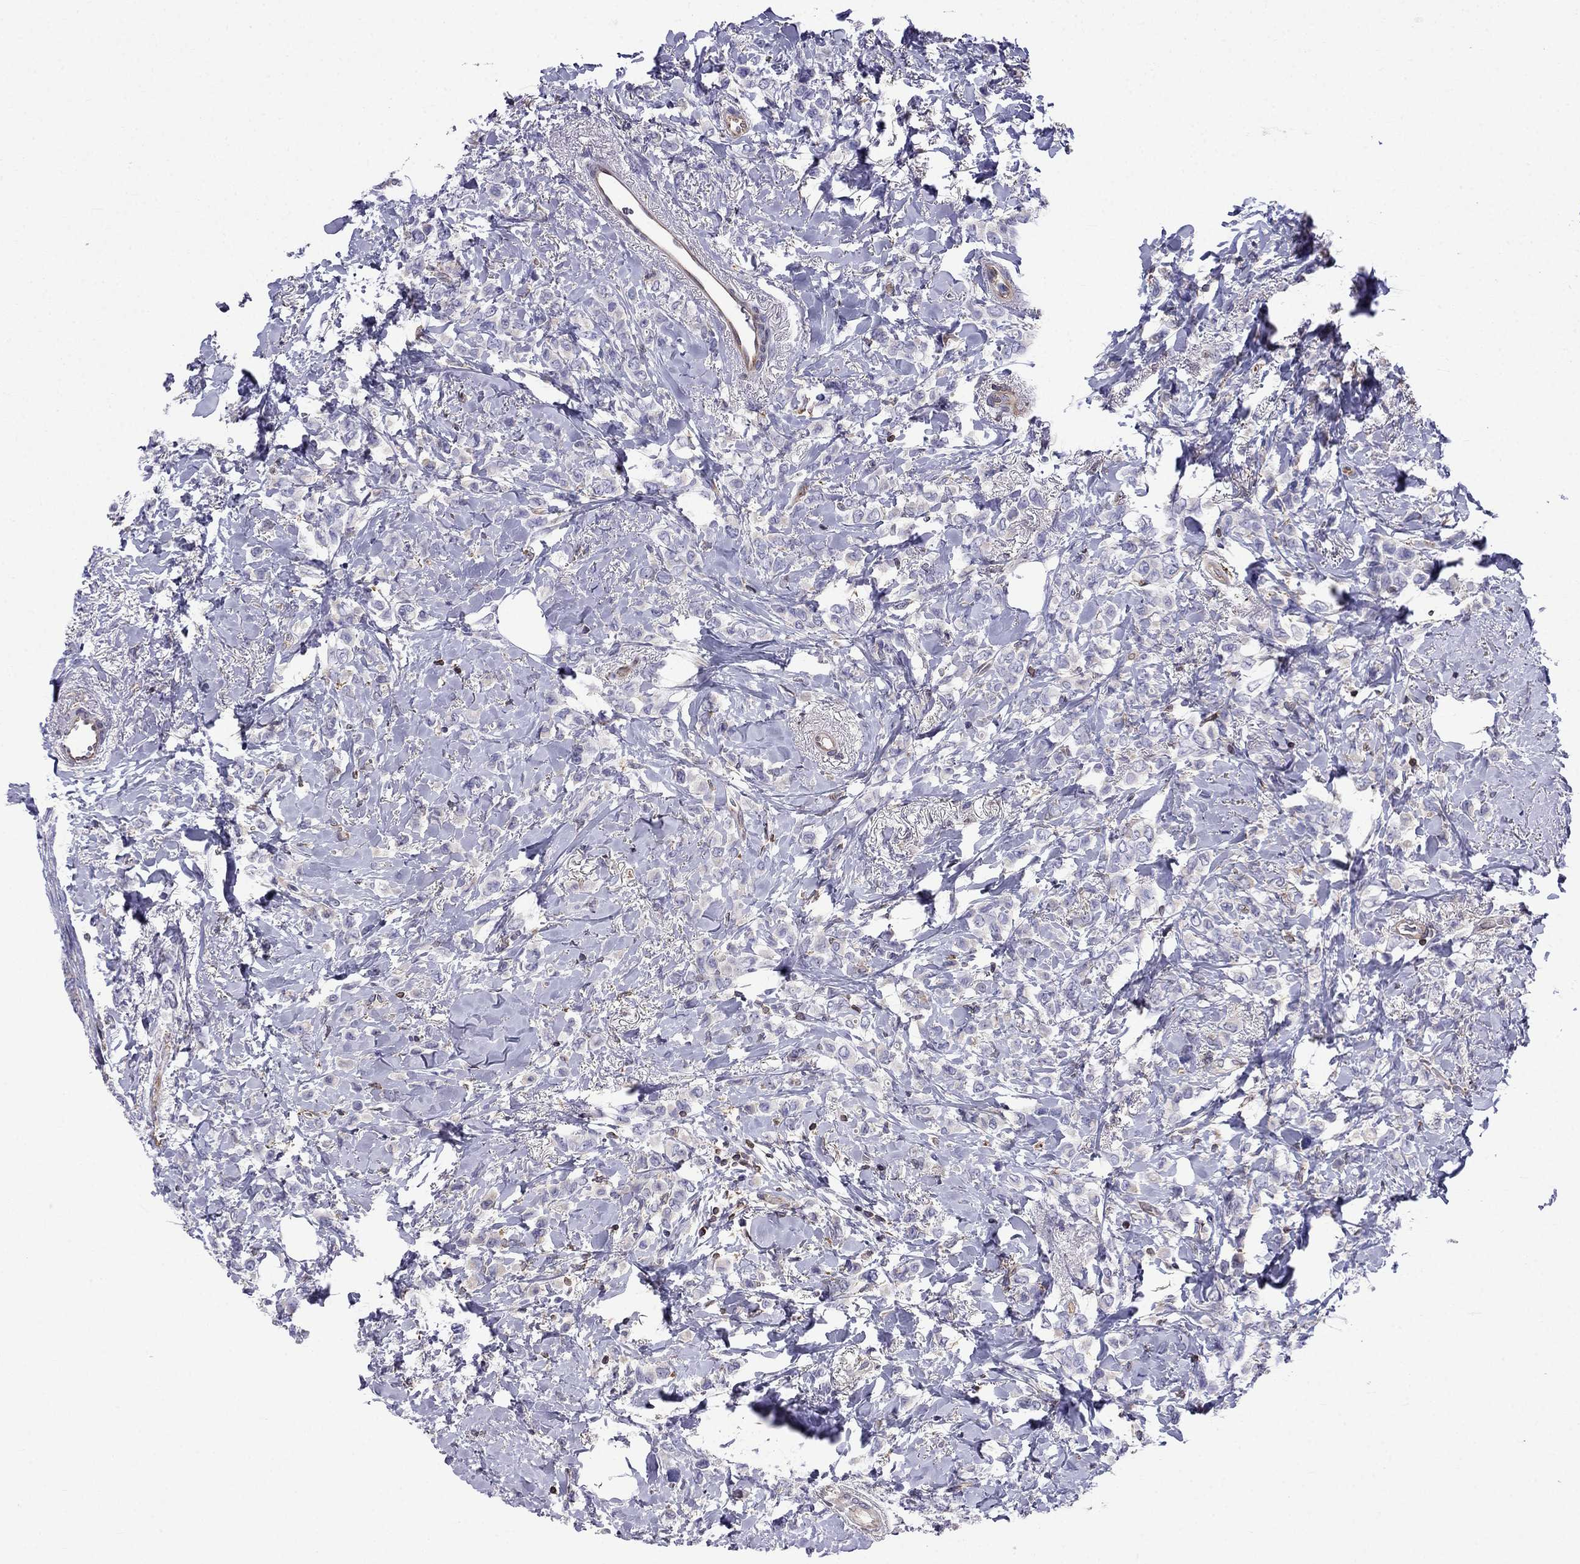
{"staining": {"intensity": "negative", "quantity": "none", "location": "none"}, "tissue": "breast cancer", "cell_type": "Tumor cells", "image_type": "cancer", "snomed": [{"axis": "morphology", "description": "Lobular carcinoma"}, {"axis": "topography", "description": "Breast"}], "caption": "IHC micrograph of breast cancer (lobular carcinoma) stained for a protein (brown), which exhibits no staining in tumor cells.", "gene": "GNAL", "patient": {"sex": "female", "age": 66}}